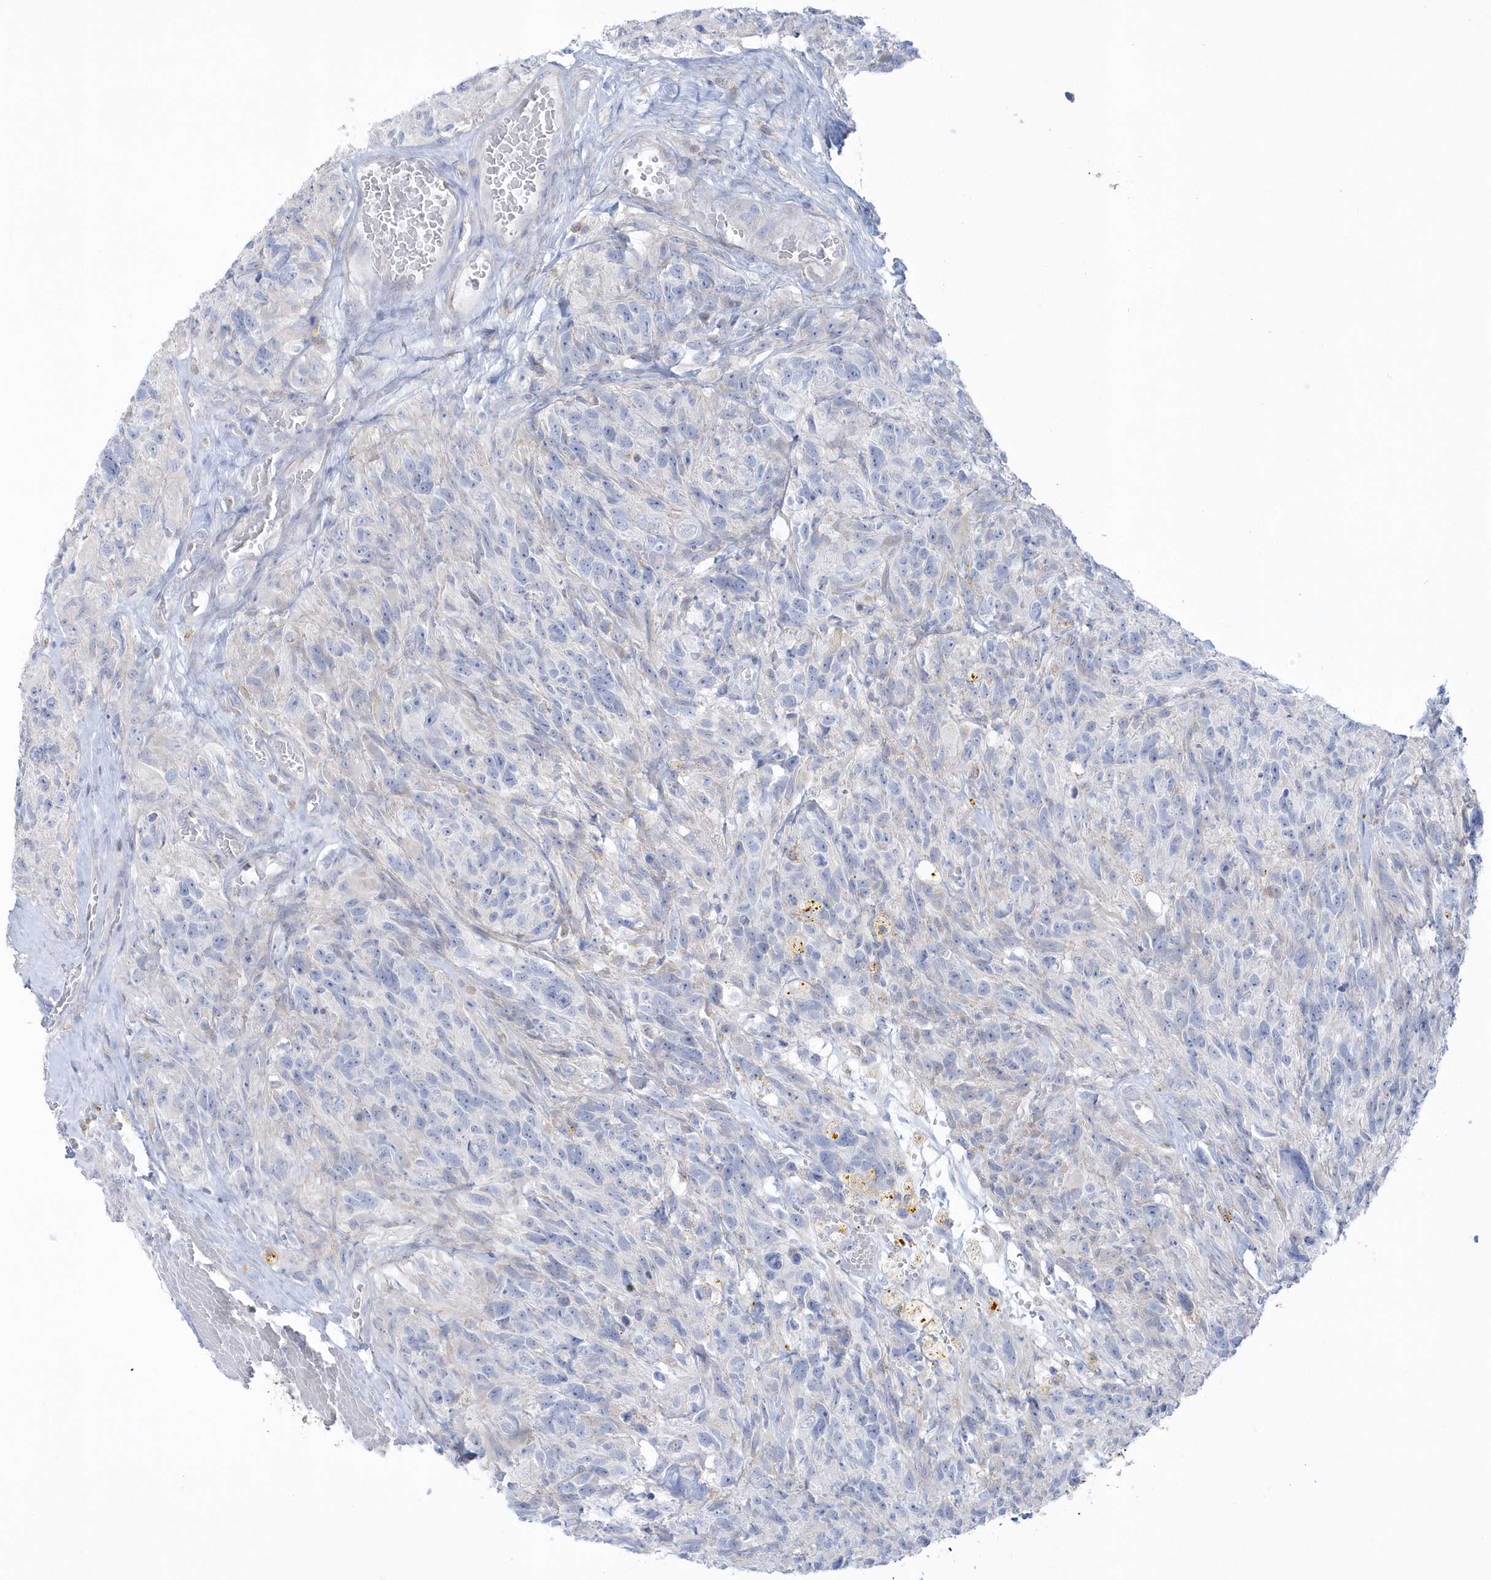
{"staining": {"intensity": "negative", "quantity": "none", "location": "none"}, "tissue": "glioma", "cell_type": "Tumor cells", "image_type": "cancer", "snomed": [{"axis": "morphology", "description": "Glioma, malignant, High grade"}, {"axis": "topography", "description": "Brain"}], "caption": "A photomicrograph of malignant glioma (high-grade) stained for a protein exhibits no brown staining in tumor cells.", "gene": "PCBD1", "patient": {"sex": "male", "age": 69}}